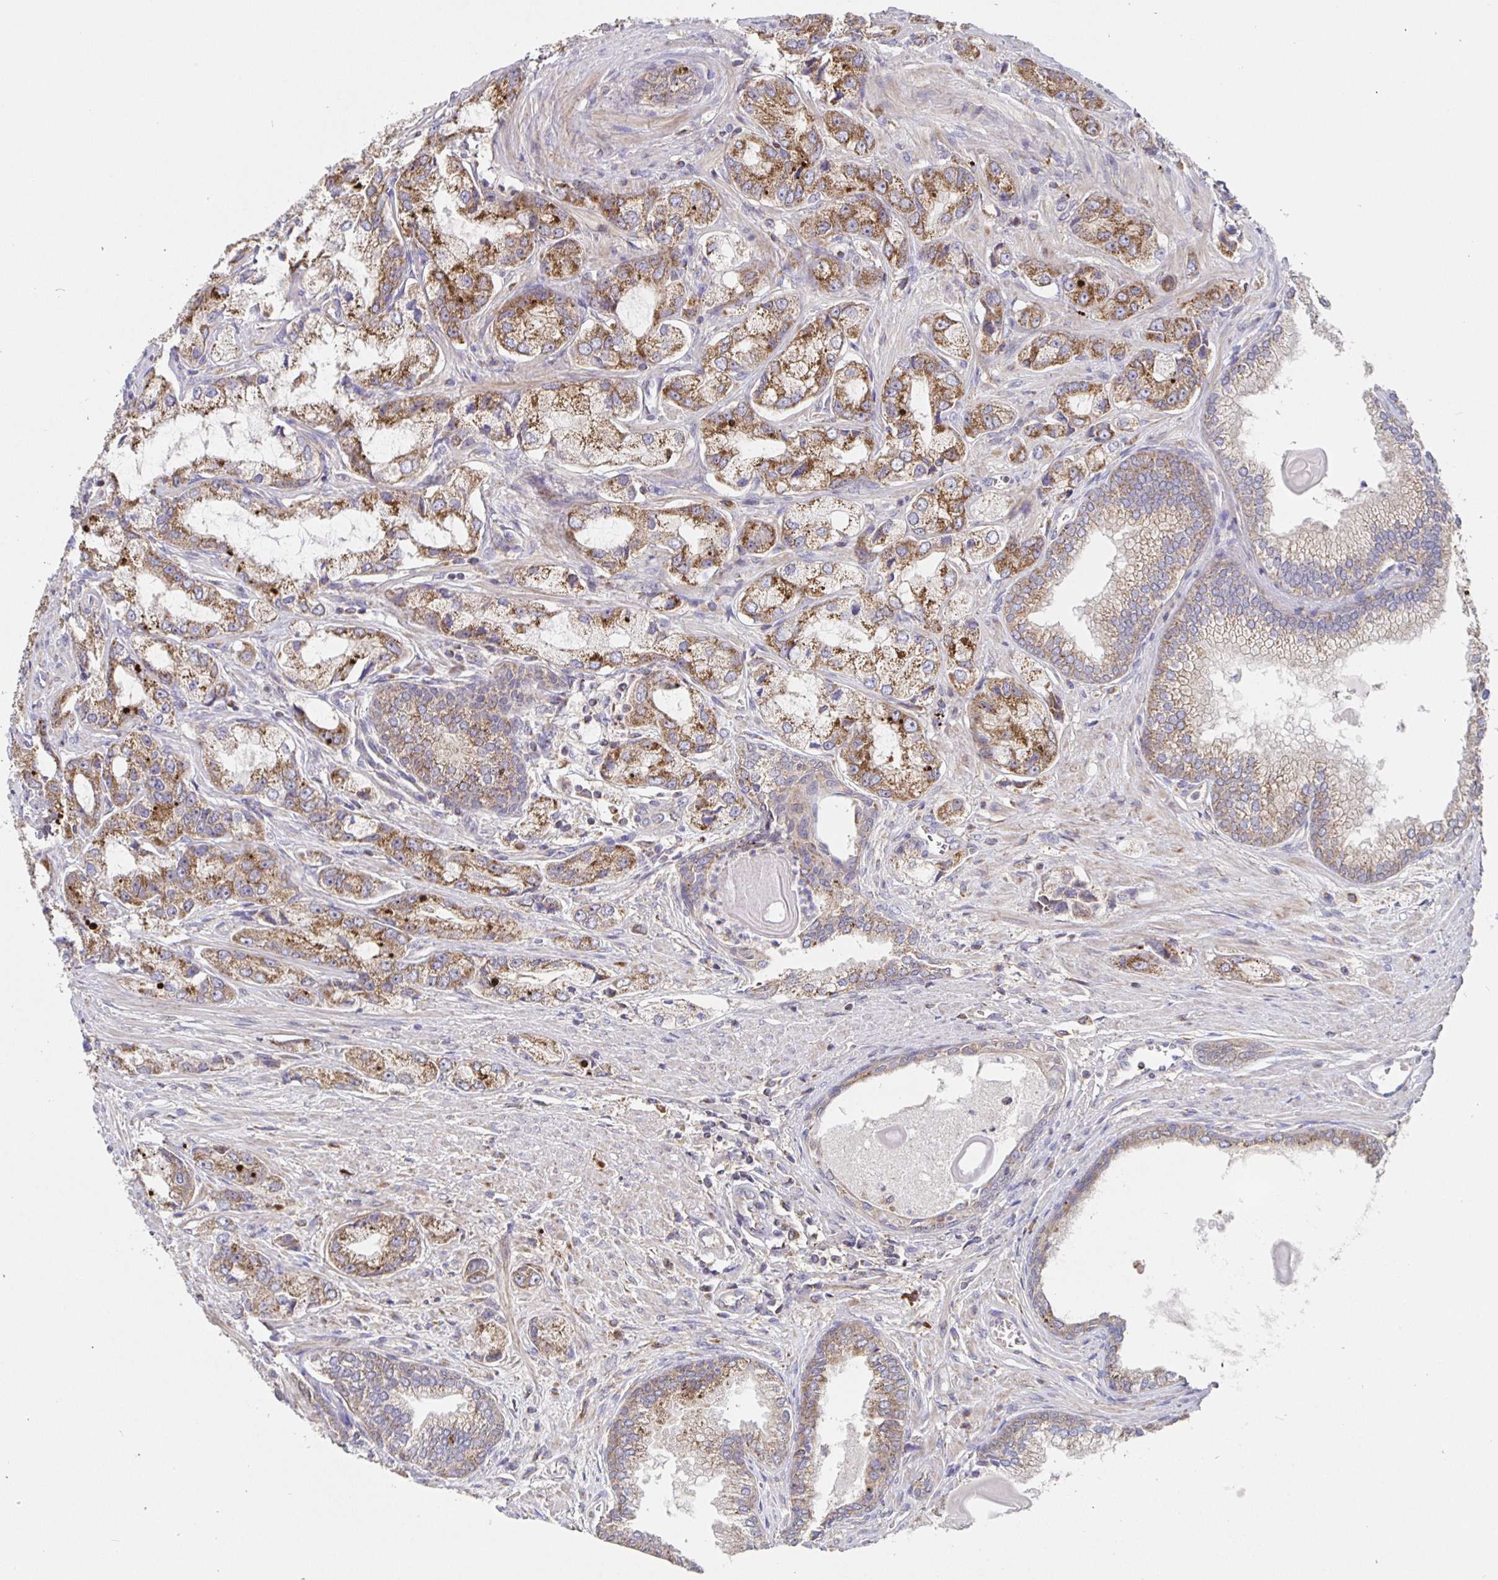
{"staining": {"intensity": "moderate", "quantity": ">75%", "location": "cytoplasmic/membranous"}, "tissue": "prostate cancer", "cell_type": "Tumor cells", "image_type": "cancer", "snomed": [{"axis": "morphology", "description": "Adenocarcinoma, Low grade"}, {"axis": "topography", "description": "Prostate"}], "caption": "IHC histopathology image of human prostate low-grade adenocarcinoma stained for a protein (brown), which reveals medium levels of moderate cytoplasmic/membranous staining in about >75% of tumor cells.", "gene": "PRDX3", "patient": {"sex": "male", "age": 69}}